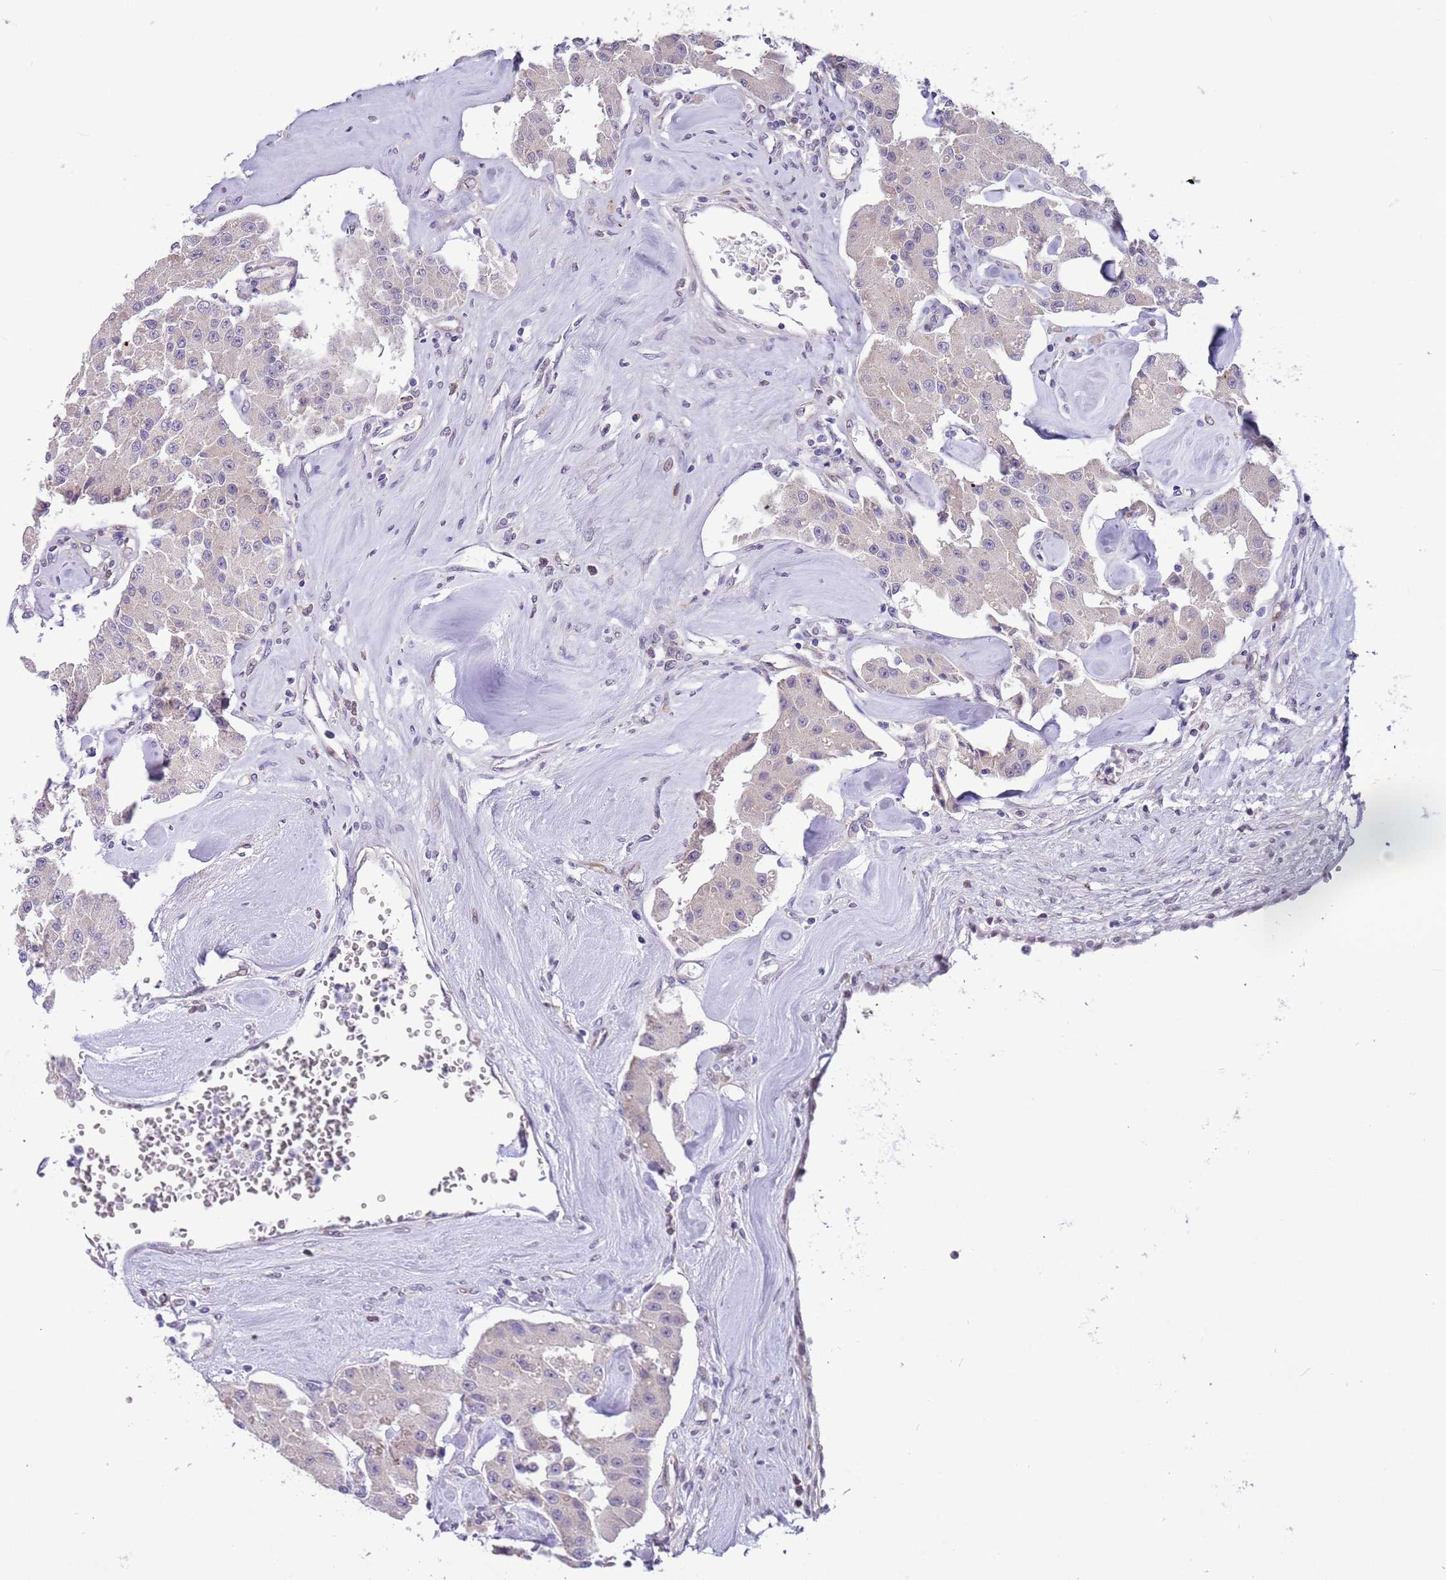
{"staining": {"intensity": "negative", "quantity": "none", "location": "none"}, "tissue": "carcinoid", "cell_type": "Tumor cells", "image_type": "cancer", "snomed": [{"axis": "morphology", "description": "Carcinoid, malignant, NOS"}, {"axis": "topography", "description": "Pancreas"}], "caption": "The photomicrograph demonstrates no significant positivity in tumor cells of malignant carcinoid.", "gene": "MAGEF1", "patient": {"sex": "male", "age": 41}}